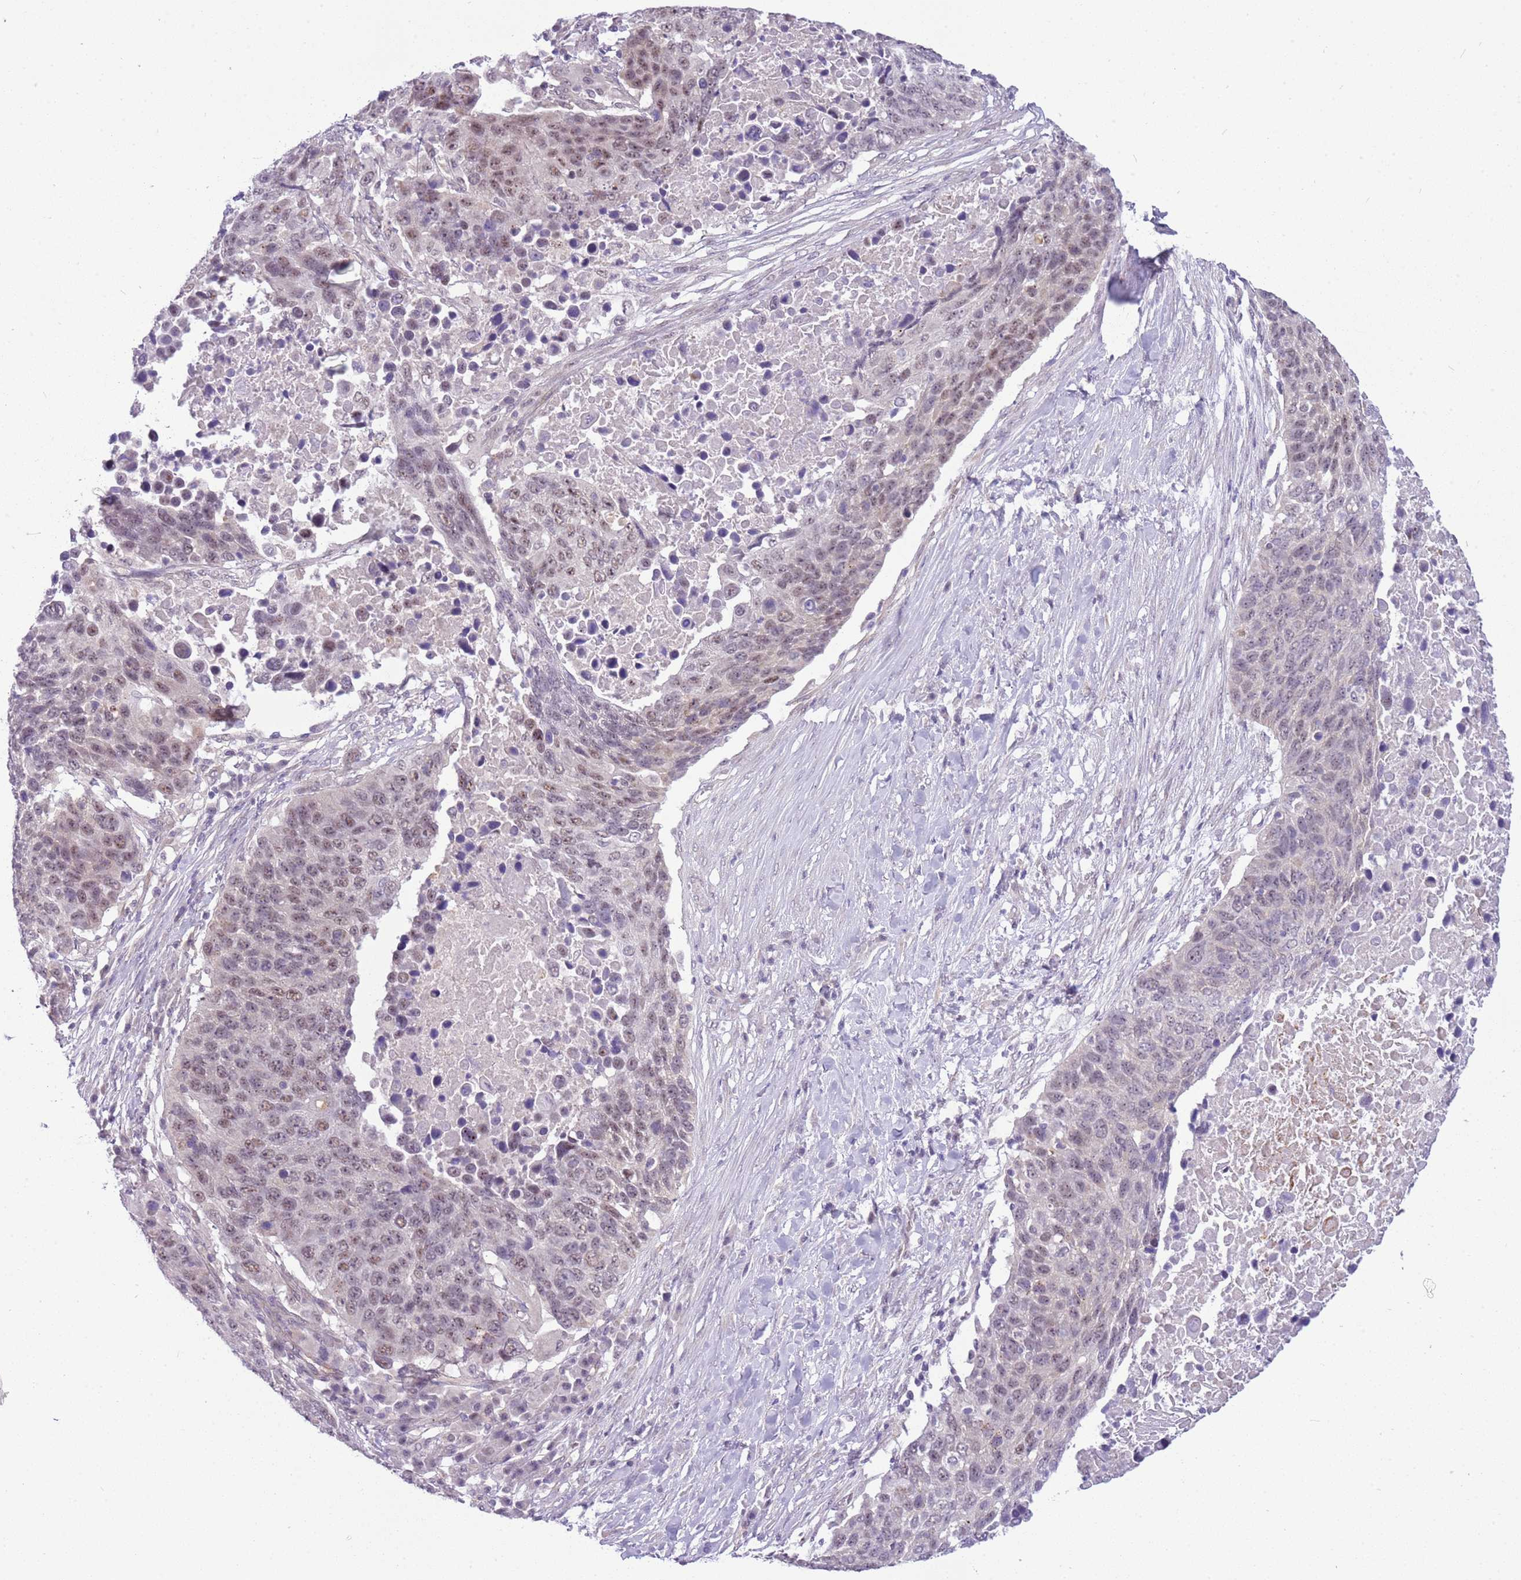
{"staining": {"intensity": "weak", "quantity": "25%-75%", "location": "nuclear"}, "tissue": "lung cancer", "cell_type": "Tumor cells", "image_type": "cancer", "snomed": [{"axis": "morphology", "description": "Normal tissue, NOS"}, {"axis": "morphology", "description": "Squamous cell carcinoma, NOS"}, {"axis": "topography", "description": "Lymph node"}, {"axis": "topography", "description": "Lung"}], "caption": "There is low levels of weak nuclear positivity in tumor cells of lung cancer (squamous cell carcinoma), as demonstrated by immunohistochemical staining (brown color).", "gene": "FAM120C", "patient": {"sex": "male", "age": 66}}